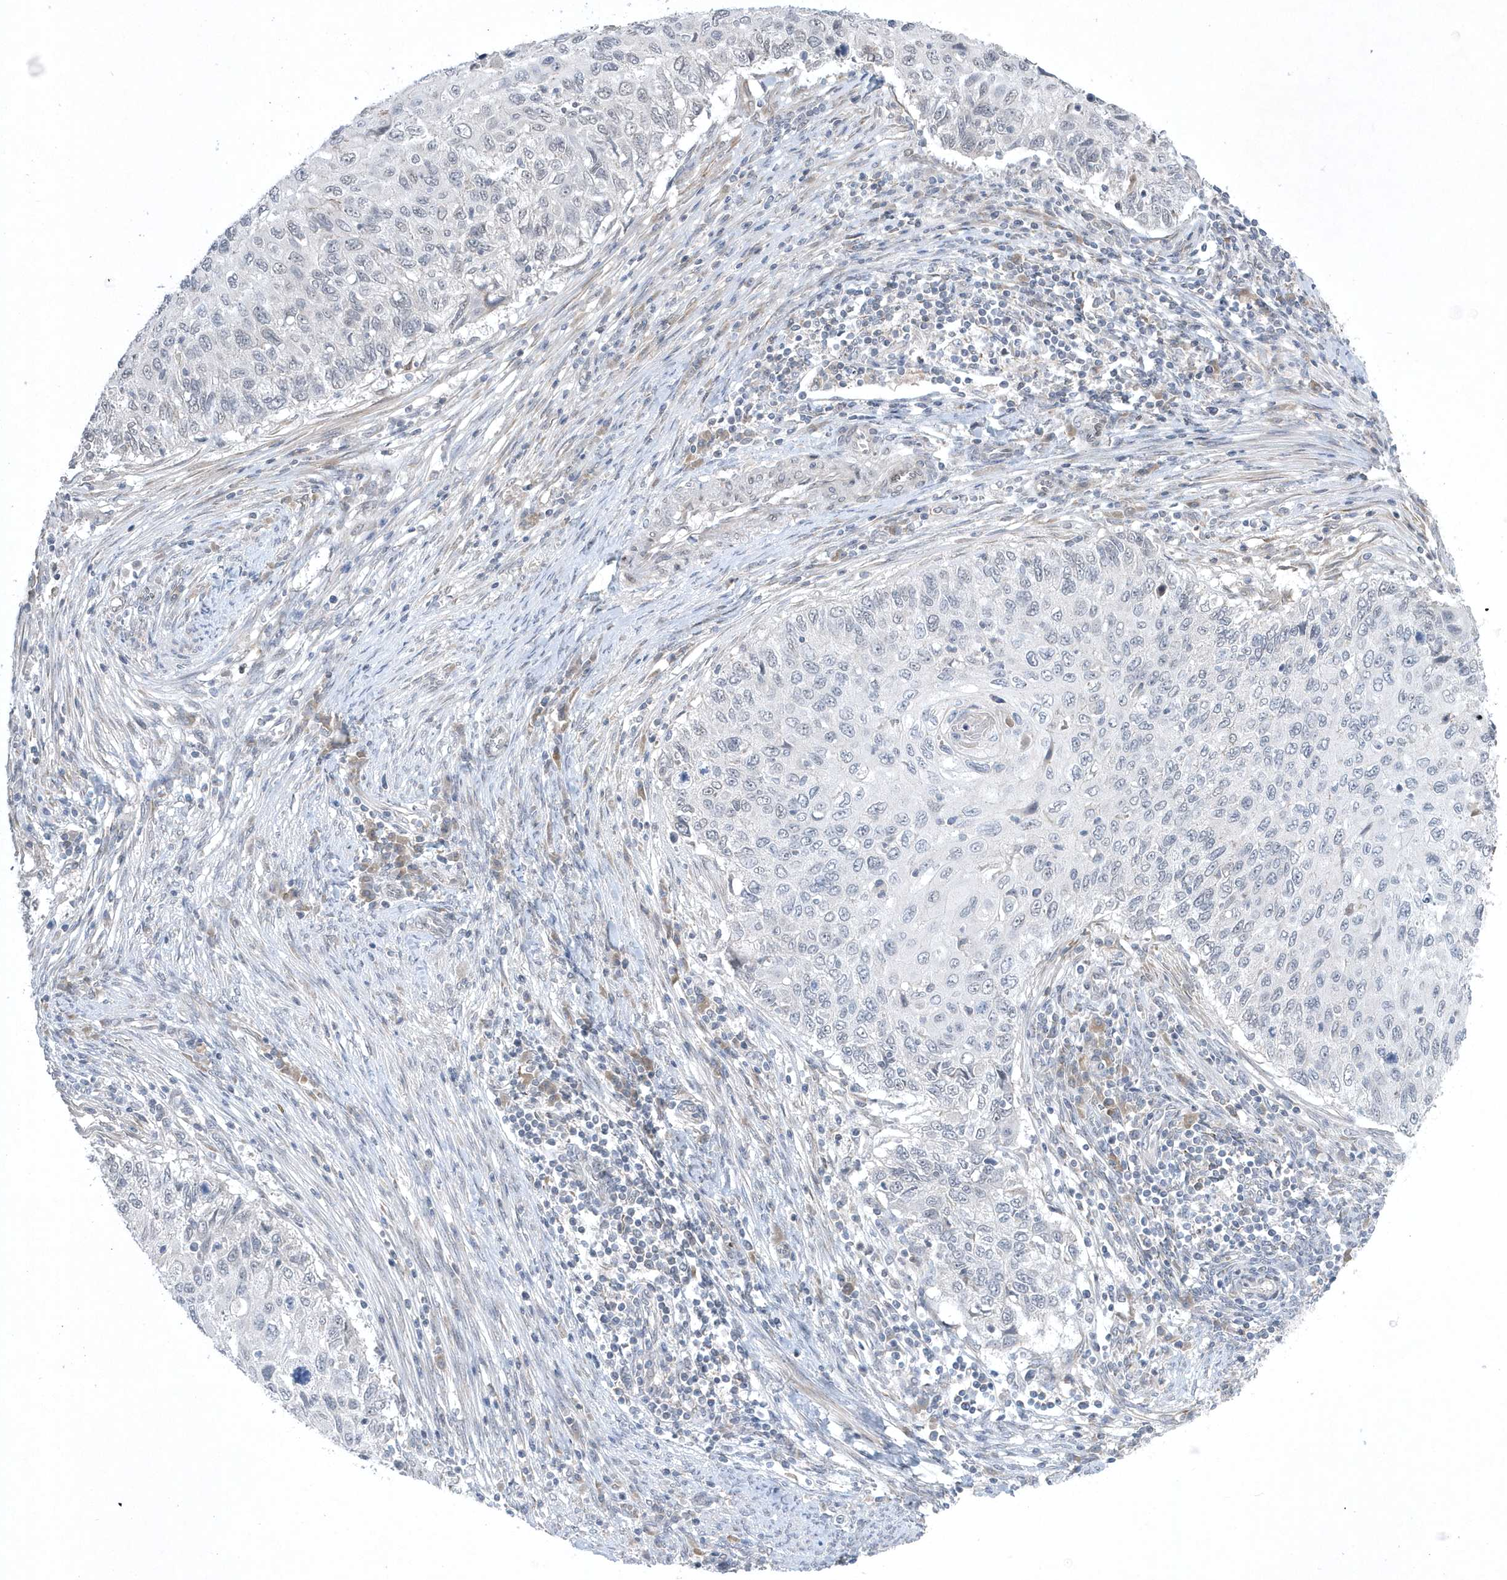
{"staining": {"intensity": "negative", "quantity": "none", "location": "none"}, "tissue": "cervical cancer", "cell_type": "Tumor cells", "image_type": "cancer", "snomed": [{"axis": "morphology", "description": "Squamous cell carcinoma, NOS"}, {"axis": "topography", "description": "Cervix"}], "caption": "This is an immunohistochemistry (IHC) image of cervical squamous cell carcinoma. There is no positivity in tumor cells.", "gene": "ZC3H12D", "patient": {"sex": "female", "age": 70}}